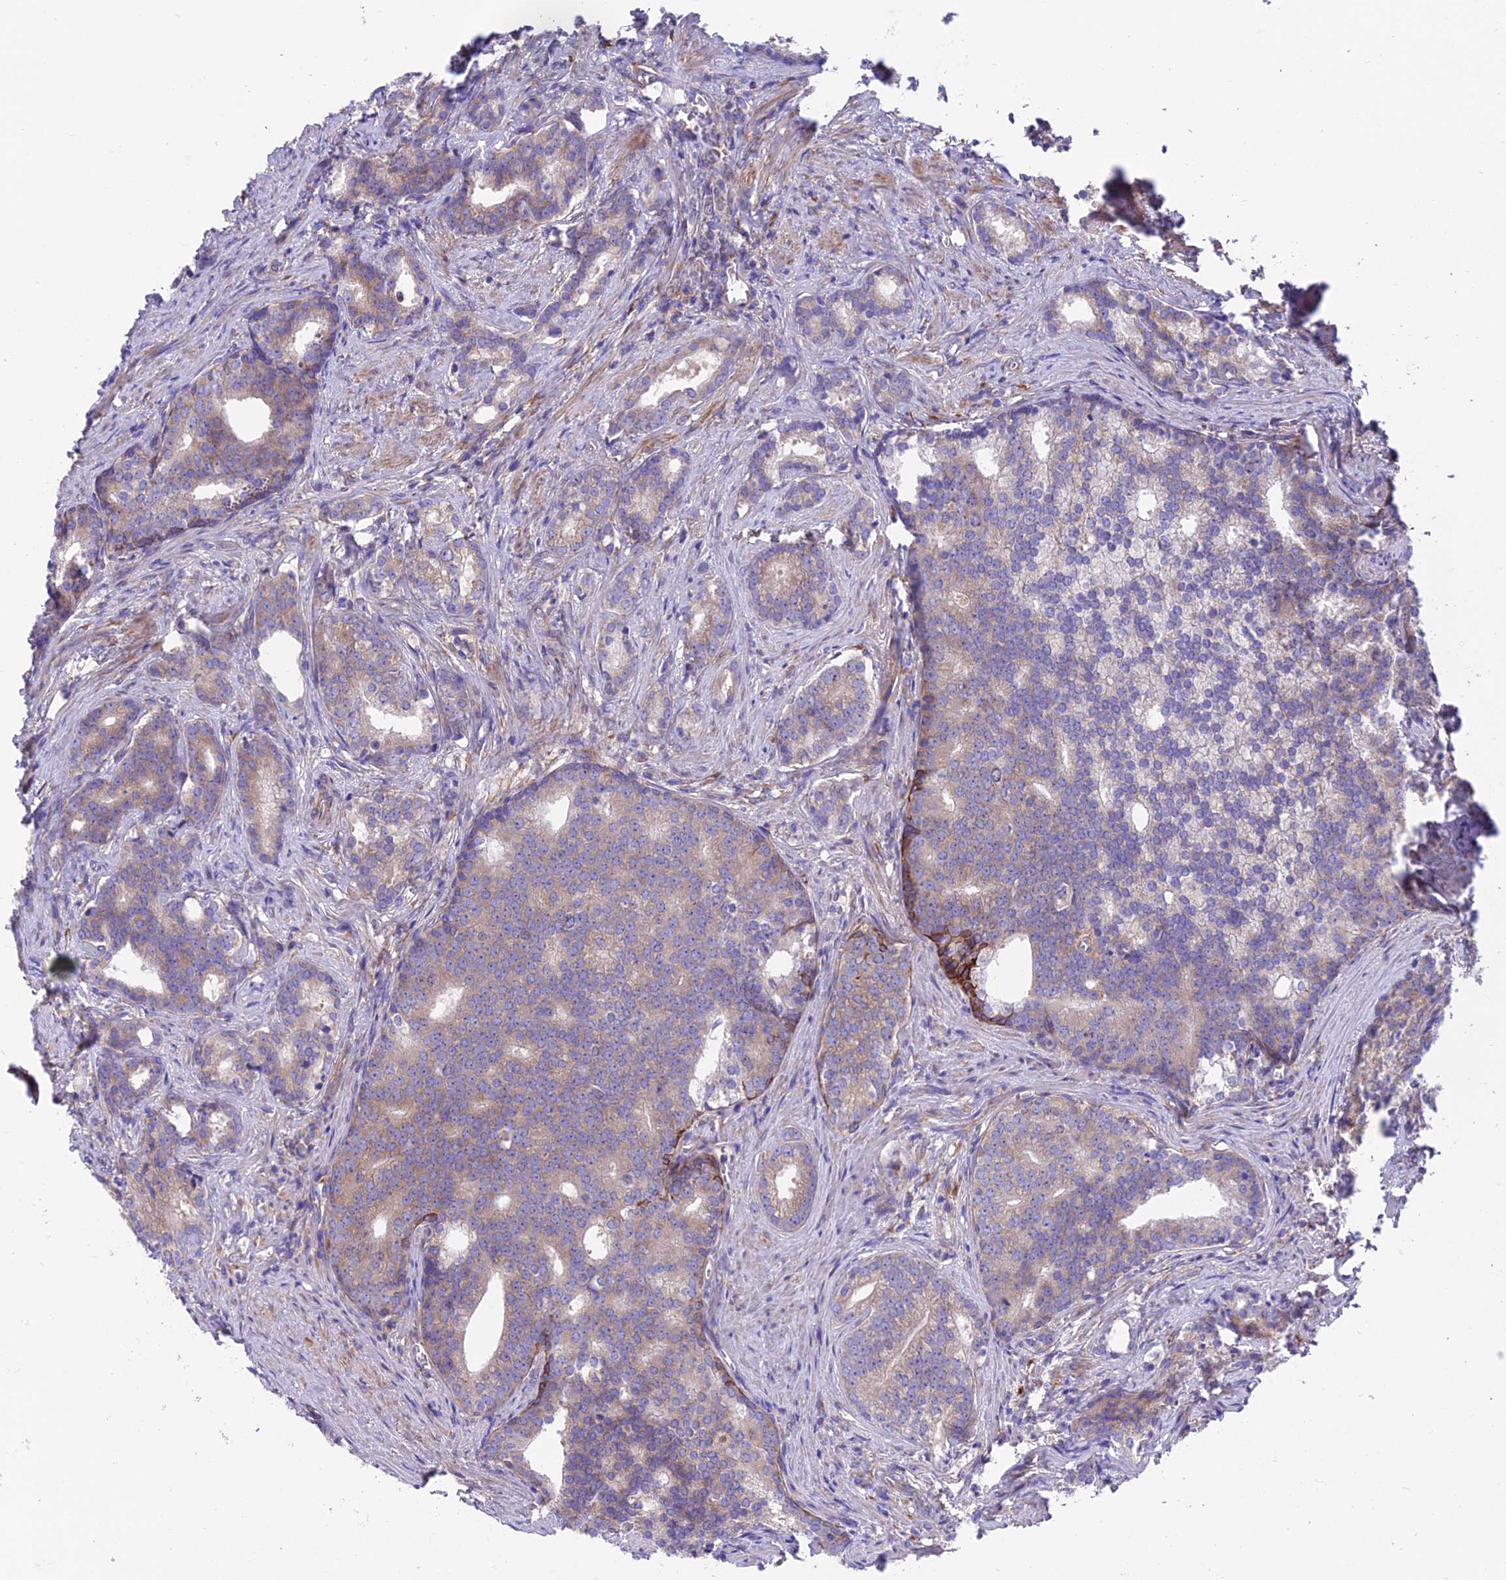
{"staining": {"intensity": "moderate", "quantity": ">75%", "location": "cytoplasmic/membranous"}, "tissue": "prostate cancer", "cell_type": "Tumor cells", "image_type": "cancer", "snomed": [{"axis": "morphology", "description": "Adenocarcinoma, Low grade"}, {"axis": "topography", "description": "Prostate"}], "caption": "Human prostate adenocarcinoma (low-grade) stained with a brown dye displays moderate cytoplasmic/membranous positive positivity in about >75% of tumor cells.", "gene": "VPS16", "patient": {"sex": "male", "age": 71}}